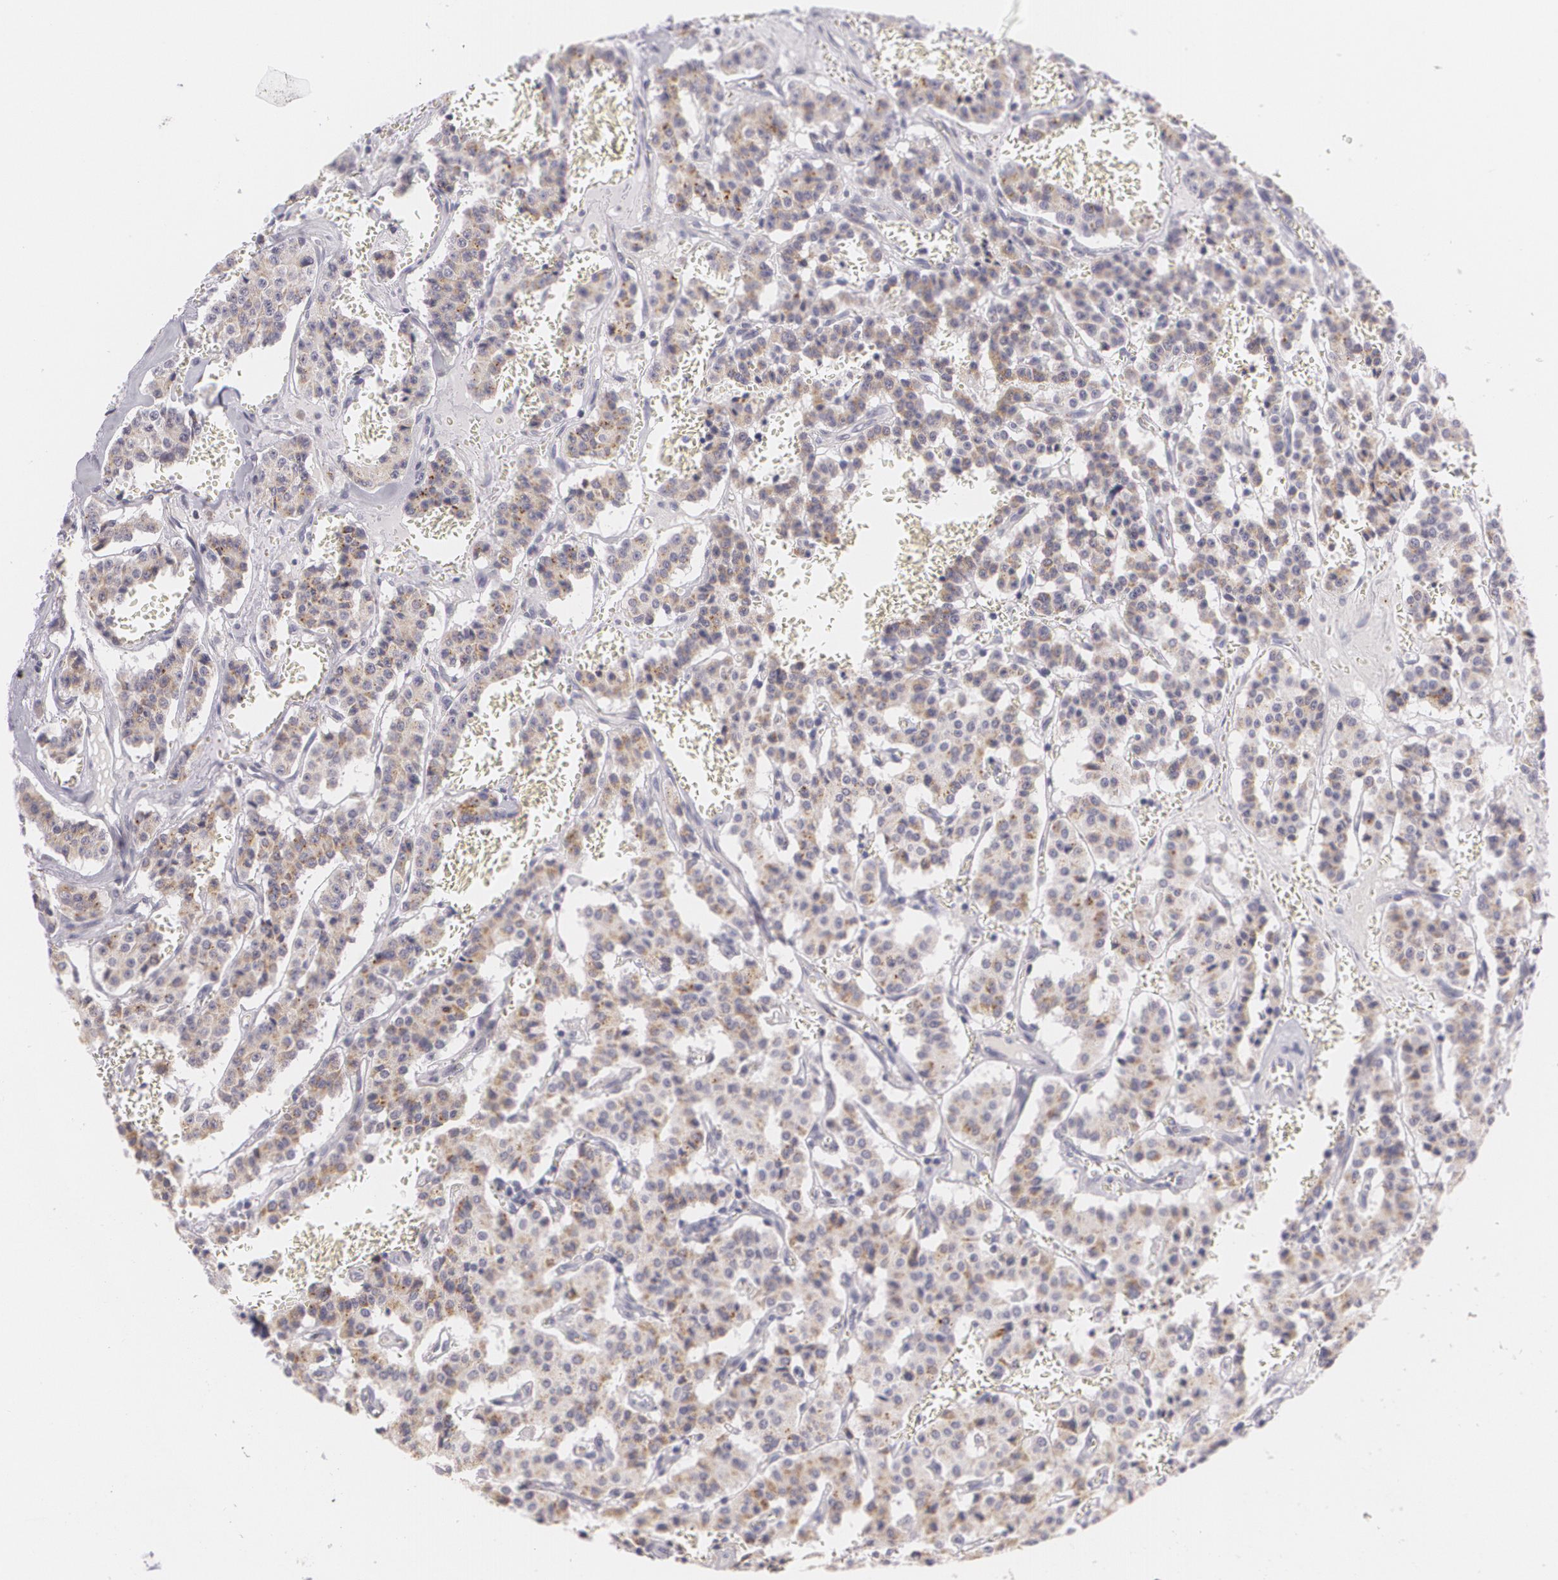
{"staining": {"intensity": "weak", "quantity": ">75%", "location": "cytoplasmic/membranous"}, "tissue": "carcinoid", "cell_type": "Tumor cells", "image_type": "cancer", "snomed": [{"axis": "morphology", "description": "Carcinoid, malignant, NOS"}, {"axis": "topography", "description": "Bronchus"}], "caption": "IHC of malignant carcinoid demonstrates low levels of weak cytoplasmic/membranous staining in about >75% of tumor cells.", "gene": "CILK1", "patient": {"sex": "male", "age": 55}}